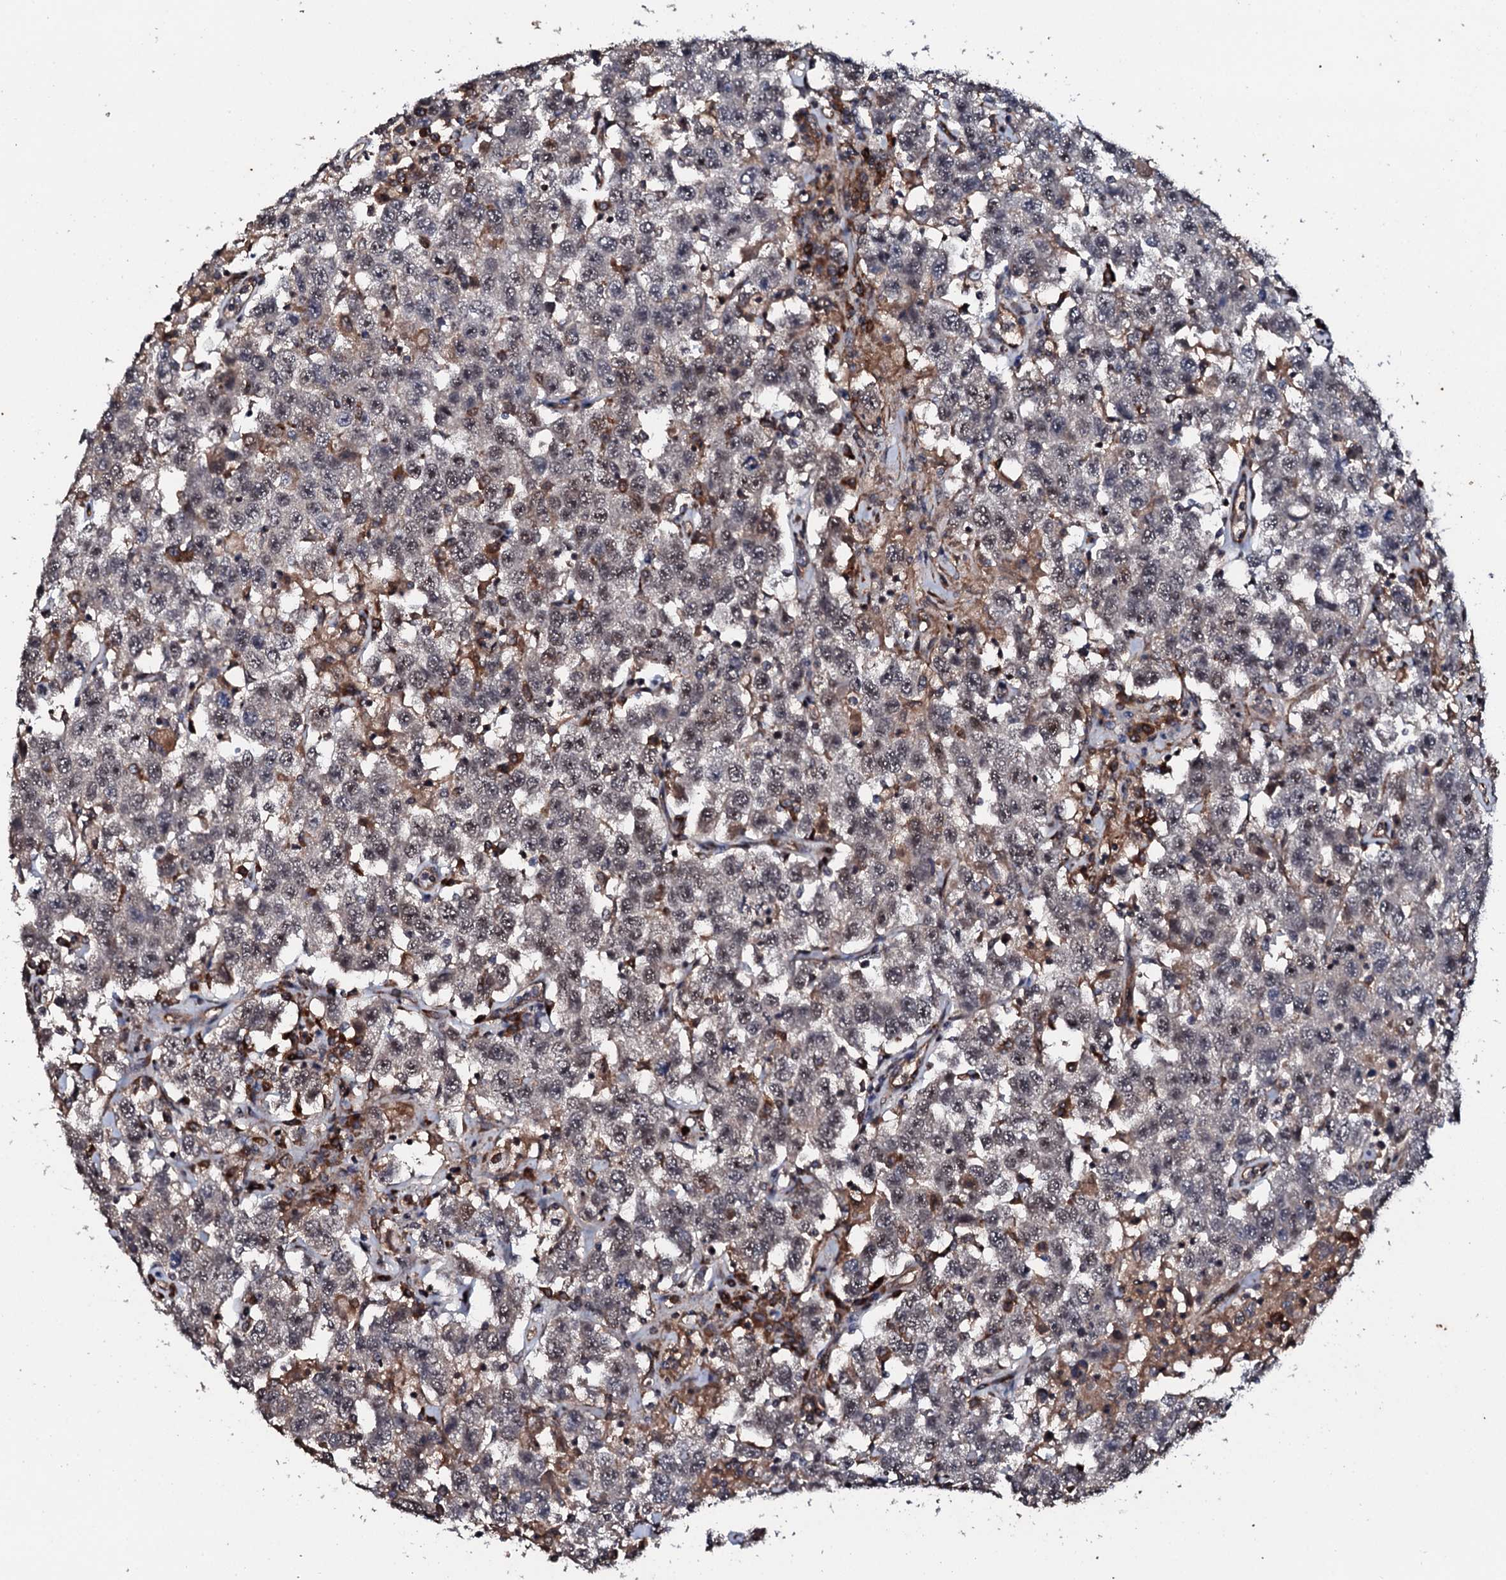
{"staining": {"intensity": "negative", "quantity": "none", "location": "none"}, "tissue": "testis cancer", "cell_type": "Tumor cells", "image_type": "cancer", "snomed": [{"axis": "morphology", "description": "Seminoma, NOS"}, {"axis": "topography", "description": "Testis"}], "caption": "Tumor cells are negative for protein expression in human seminoma (testis). (DAB (3,3'-diaminobenzidine) immunohistochemistry (IHC), high magnification).", "gene": "FAM111A", "patient": {"sex": "male", "age": 41}}